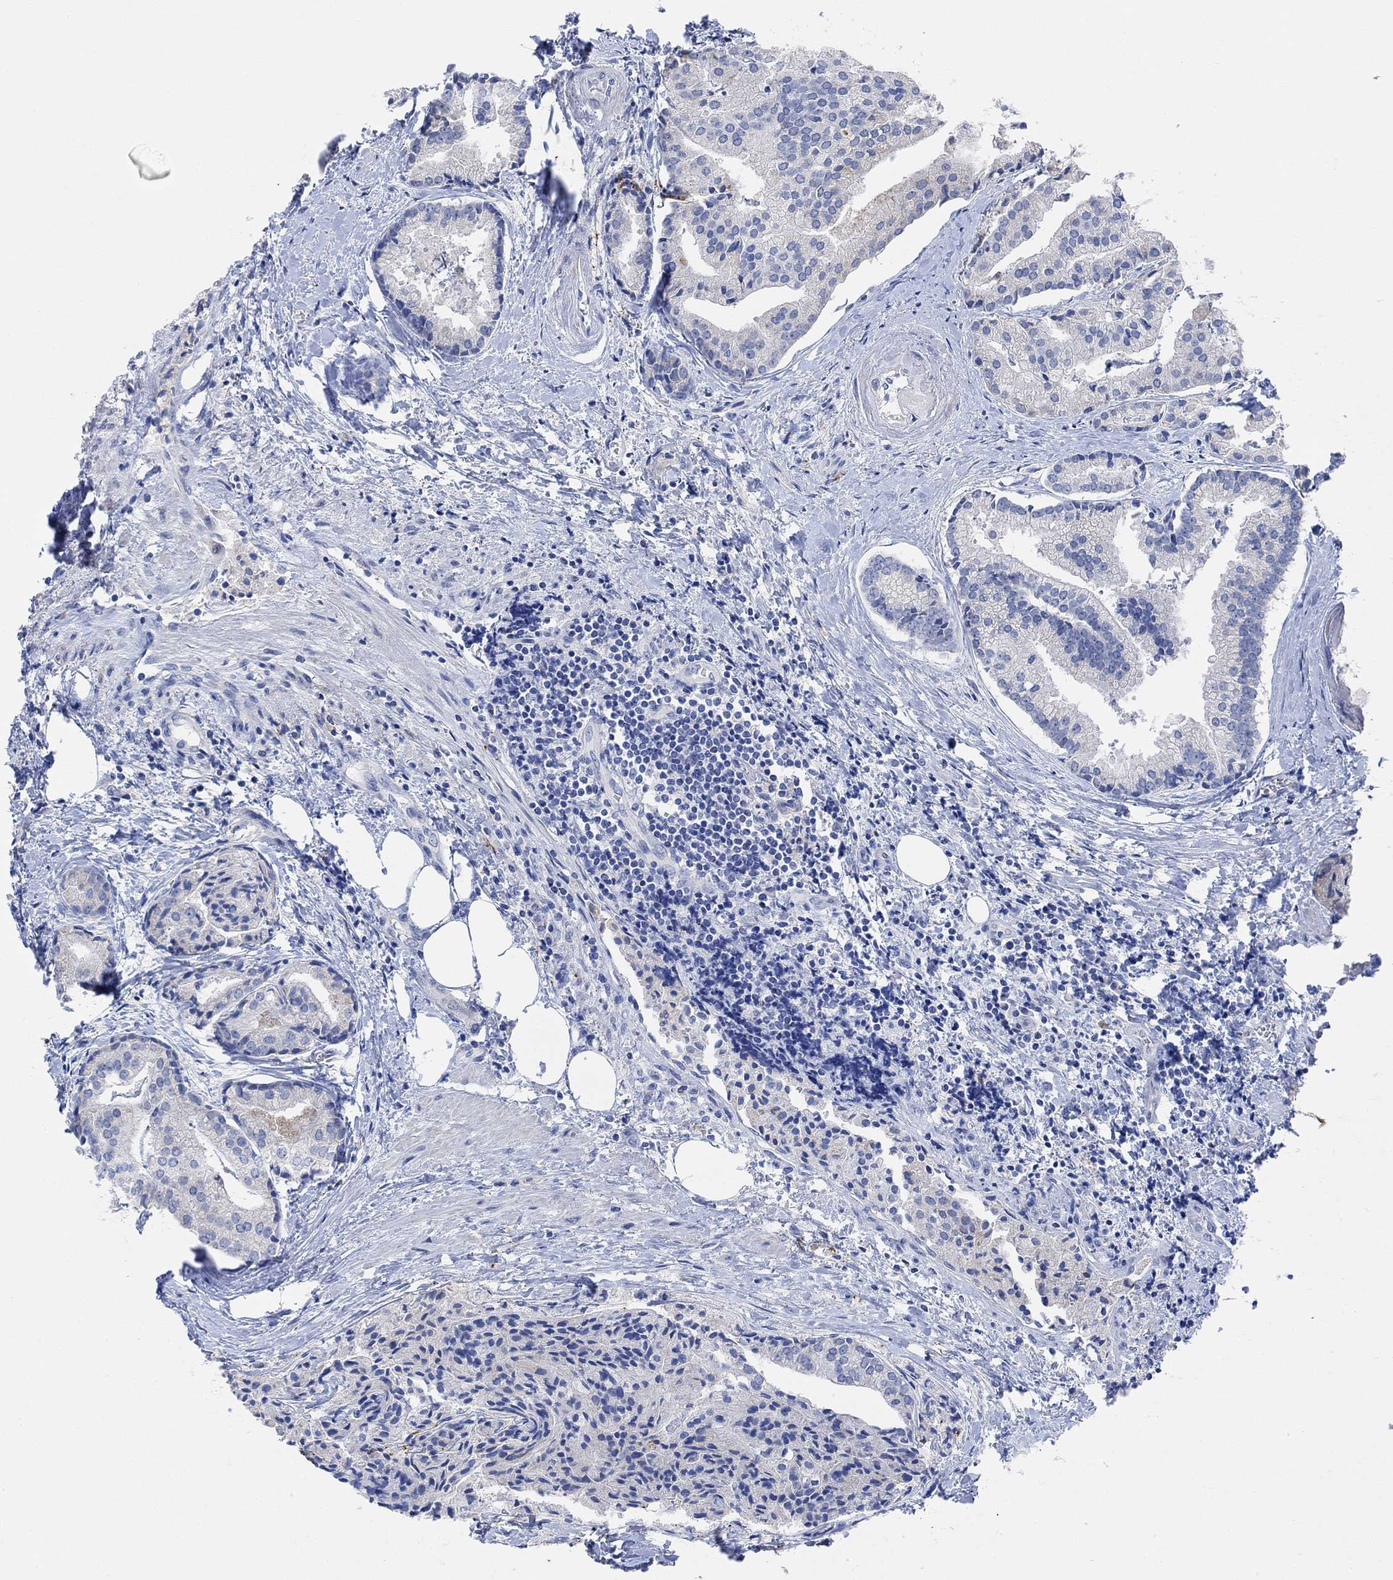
{"staining": {"intensity": "negative", "quantity": "none", "location": "none"}, "tissue": "prostate cancer", "cell_type": "Tumor cells", "image_type": "cancer", "snomed": [{"axis": "morphology", "description": "Adenocarcinoma, NOS"}, {"axis": "topography", "description": "Prostate and seminal vesicle, NOS"}, {"axis": "topography", "description": "Prostate"}], "caption": "High power microscopy image of an IHC photomicrograph of adenocarcinoma (prostate), revealing no significant expression in tumor cells. (DAB immunohistochemistry with hematoxylin counter stain).", "gene": "VAT1L", "patient": {"sex": "male", "age": 44}}